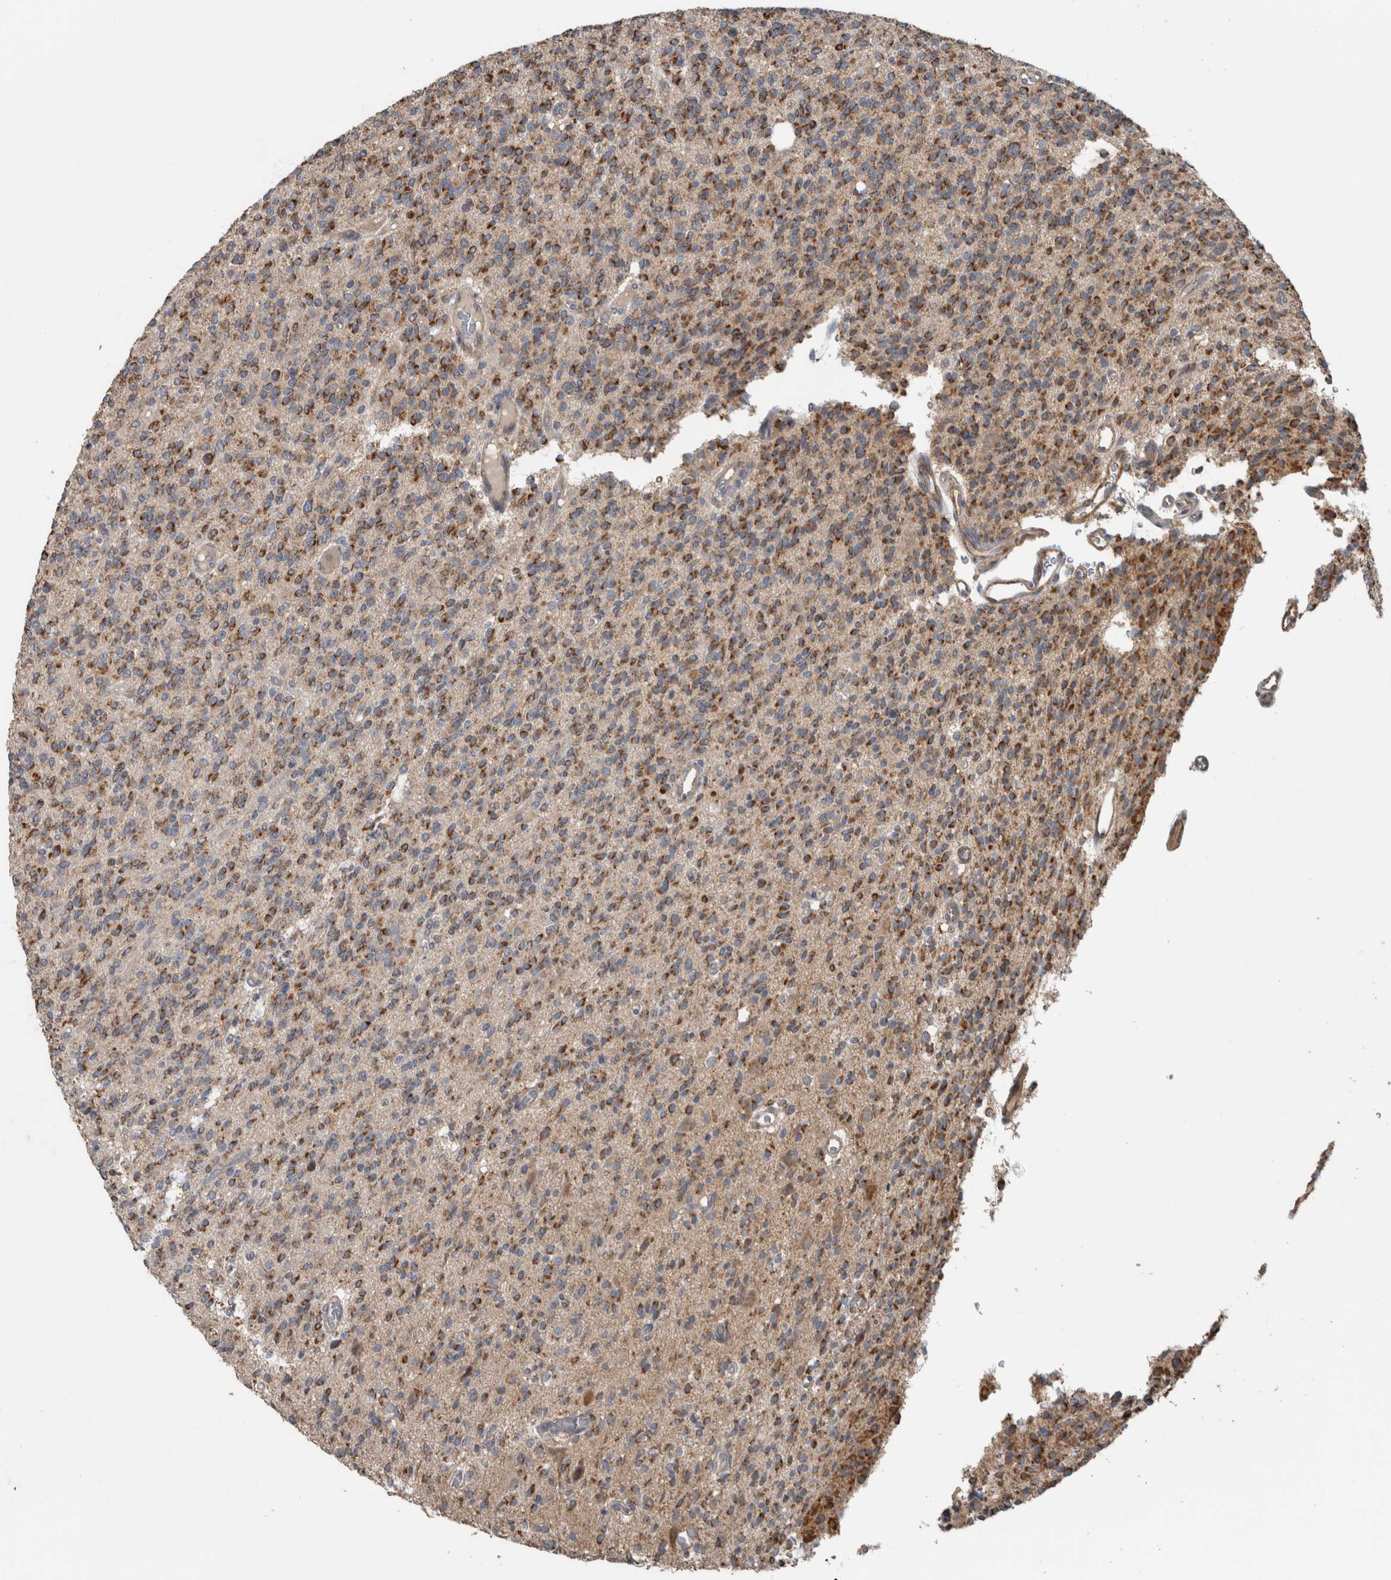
{"staining": {"intensity": "strong", "quantity": ">75%", "location": "cytoplasmic/membranous"}, "tissue": "glioma", "cell_type": "Tumor cells", "image_type": "cancer", "snomed": [{"axis": "morphology", "description": "Glioma, malignant, High grade"}, {"axis": "topography", "description": "Brain"}], "caption": "A brown stain shows strong cytoplasmic/membranous positivity of a protein in human glioma tumor cells.", "gene": "ARMC1", "patient": {"sex": "male", "age": 34}}